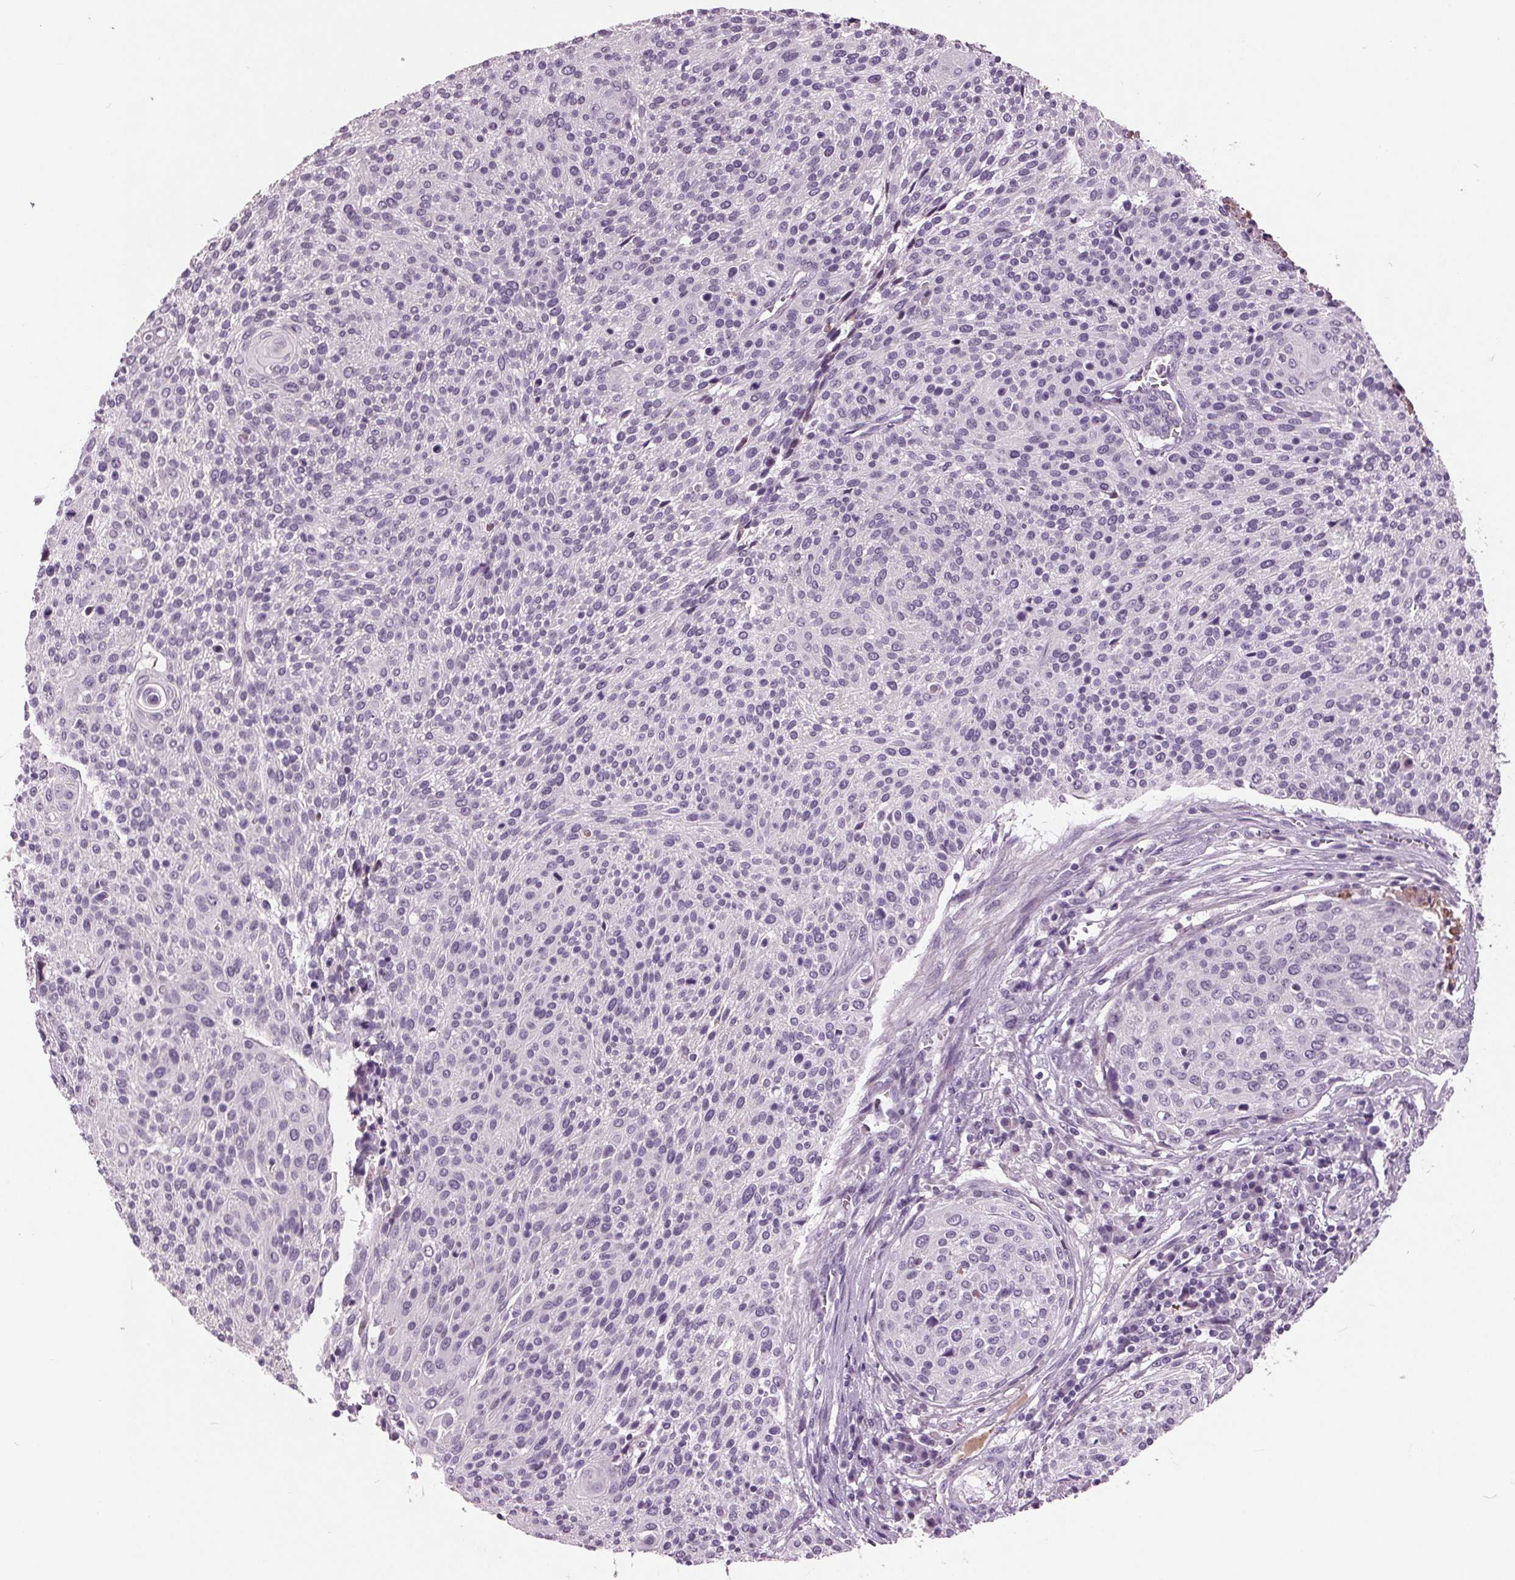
{"staining": {"intensity": "negative", "quantity": "none", "location": "none"}, "tissue": "cervical cancer", "cell_type": "Tumor cells", "image_type": "cancer", "snomed": [{"axis": "morphology", "description": "Squamous cell carcinoma, NOS"}, {"axis": "topography", "description": "Cervix"}], "caption": "Immunohistochemistry image of neoplastic tissue: squamous cell carcinoma (cervical) stained with DAB (3,3'-diaminobenzidine) demonstrates no significant protein positivity in tumor cells.", "gene": "C6", "patient": {"sex": "female", "age": 31}}